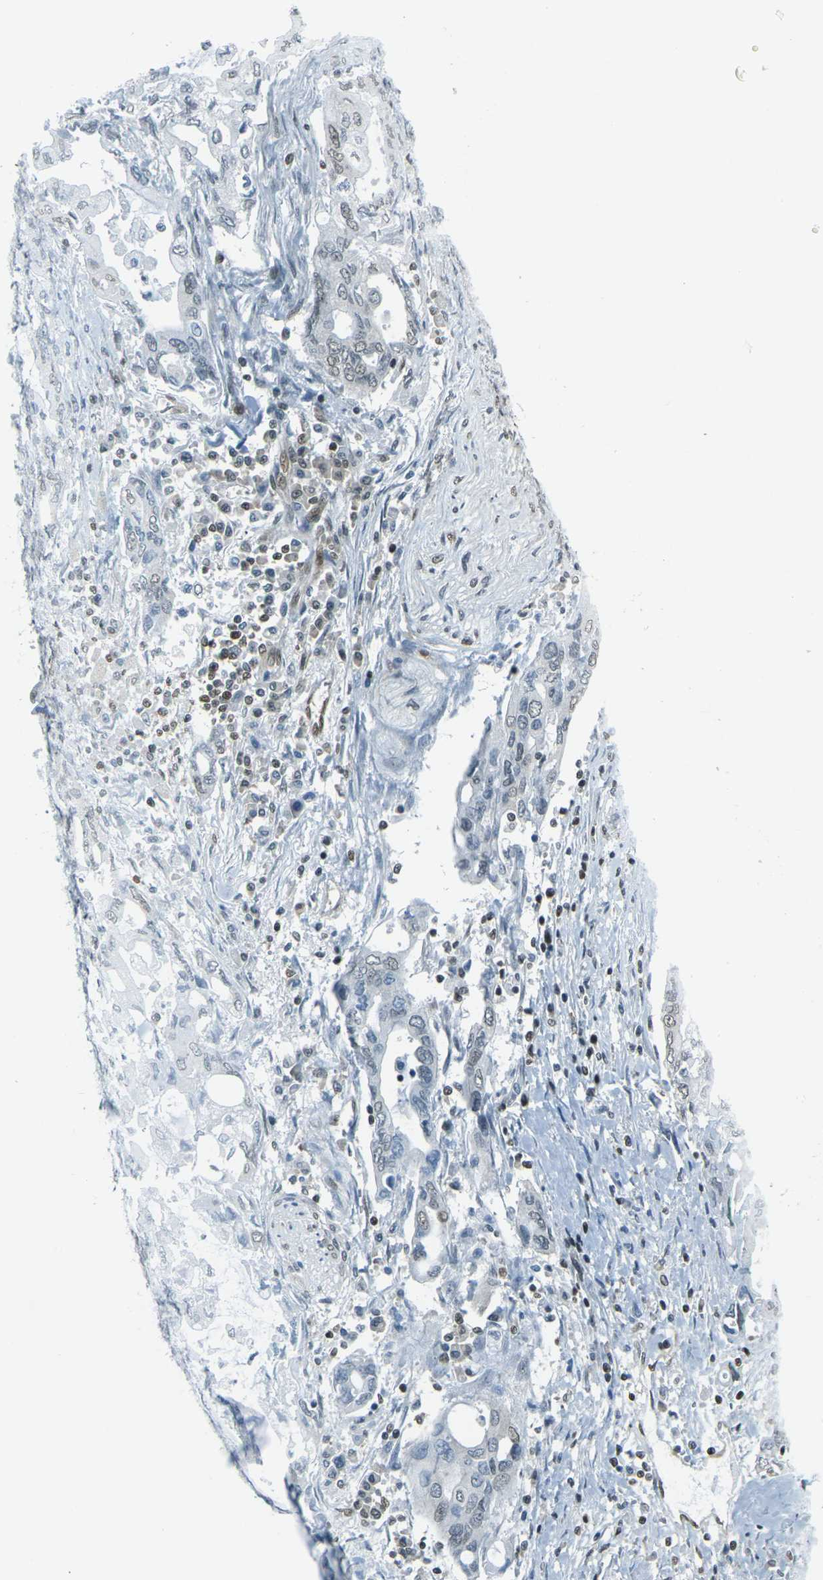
{"staining": {"intensity": "weak", "quantity": "<25%", "location": "nuclear"}, "tissue": "pancreatic cancer", "cell_type": "Tumor cells", "image_type": "cancer", "snomed": [{"axis": "morphology", "description": "Adenocarcinoma, NOS"}, {"axis": "topography", "description": "Pancreas"}], "caption": "Tumor cells are negative for brown protein staining in pancreatic cancer (adenocarcinoma).", "gene": "NHEJ1", "patient": {"sex": "female", "age": 57}}